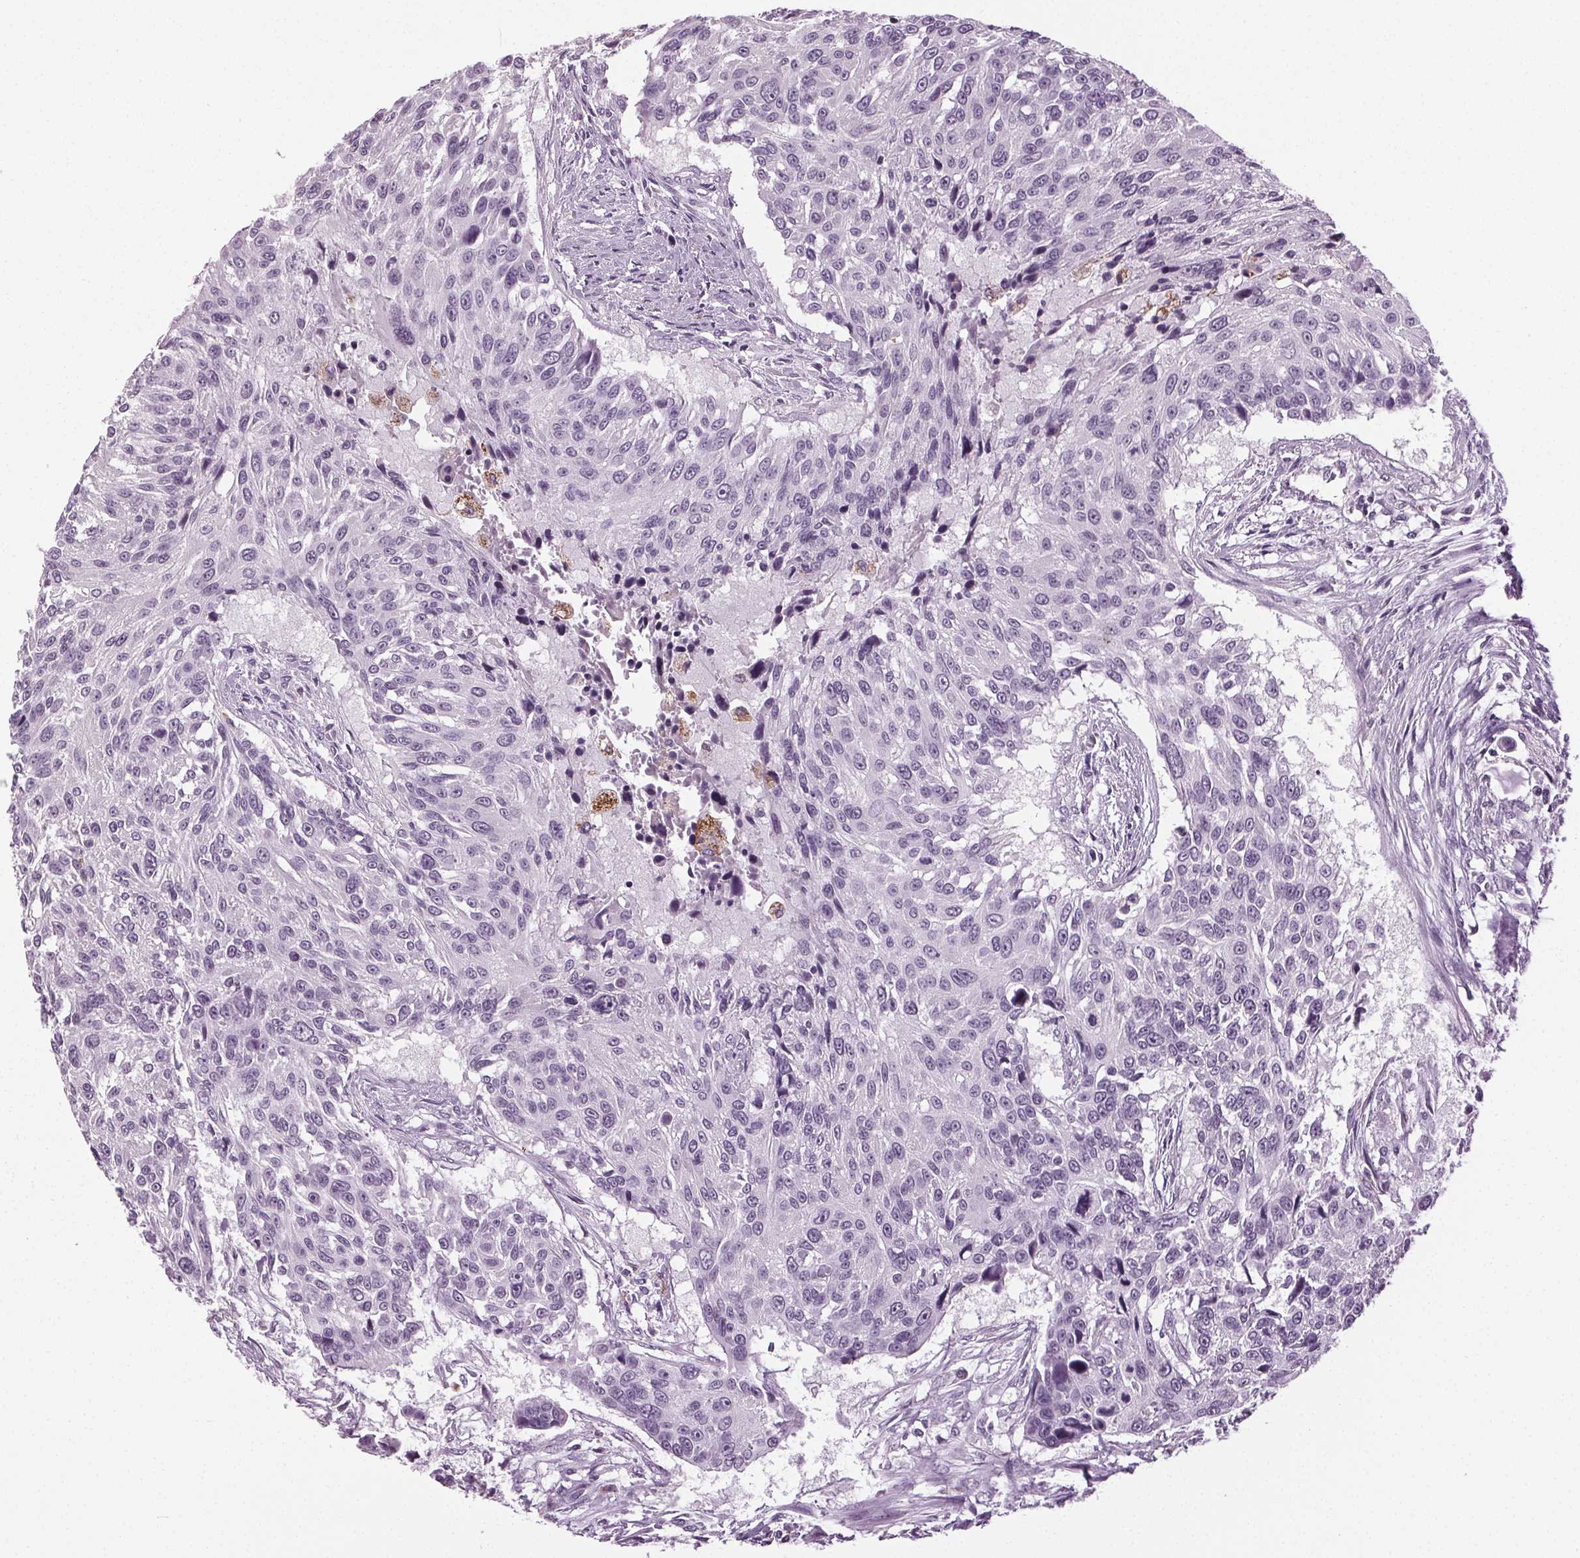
{"staining": {"intensity": "negative", "quantity": "none", "location": "none"}, "tissue": "urothelial cancer", "cell_type": "Tumor cells", "image_type": "cancer", "snomed": [{"axis": "morphology", "description": "Urothelial carcinoma, NOS"}, {"axis": "topography", "description": "Urinary bladder"}], "caption": "DAB (3,3'-diaminobenzidine) immunohistochemical staining of human urothelial cancer demonstrates no significant expression in tumor cells.", "gene": "DNAH12", "patient": {"sex": "male", "age": 55}}